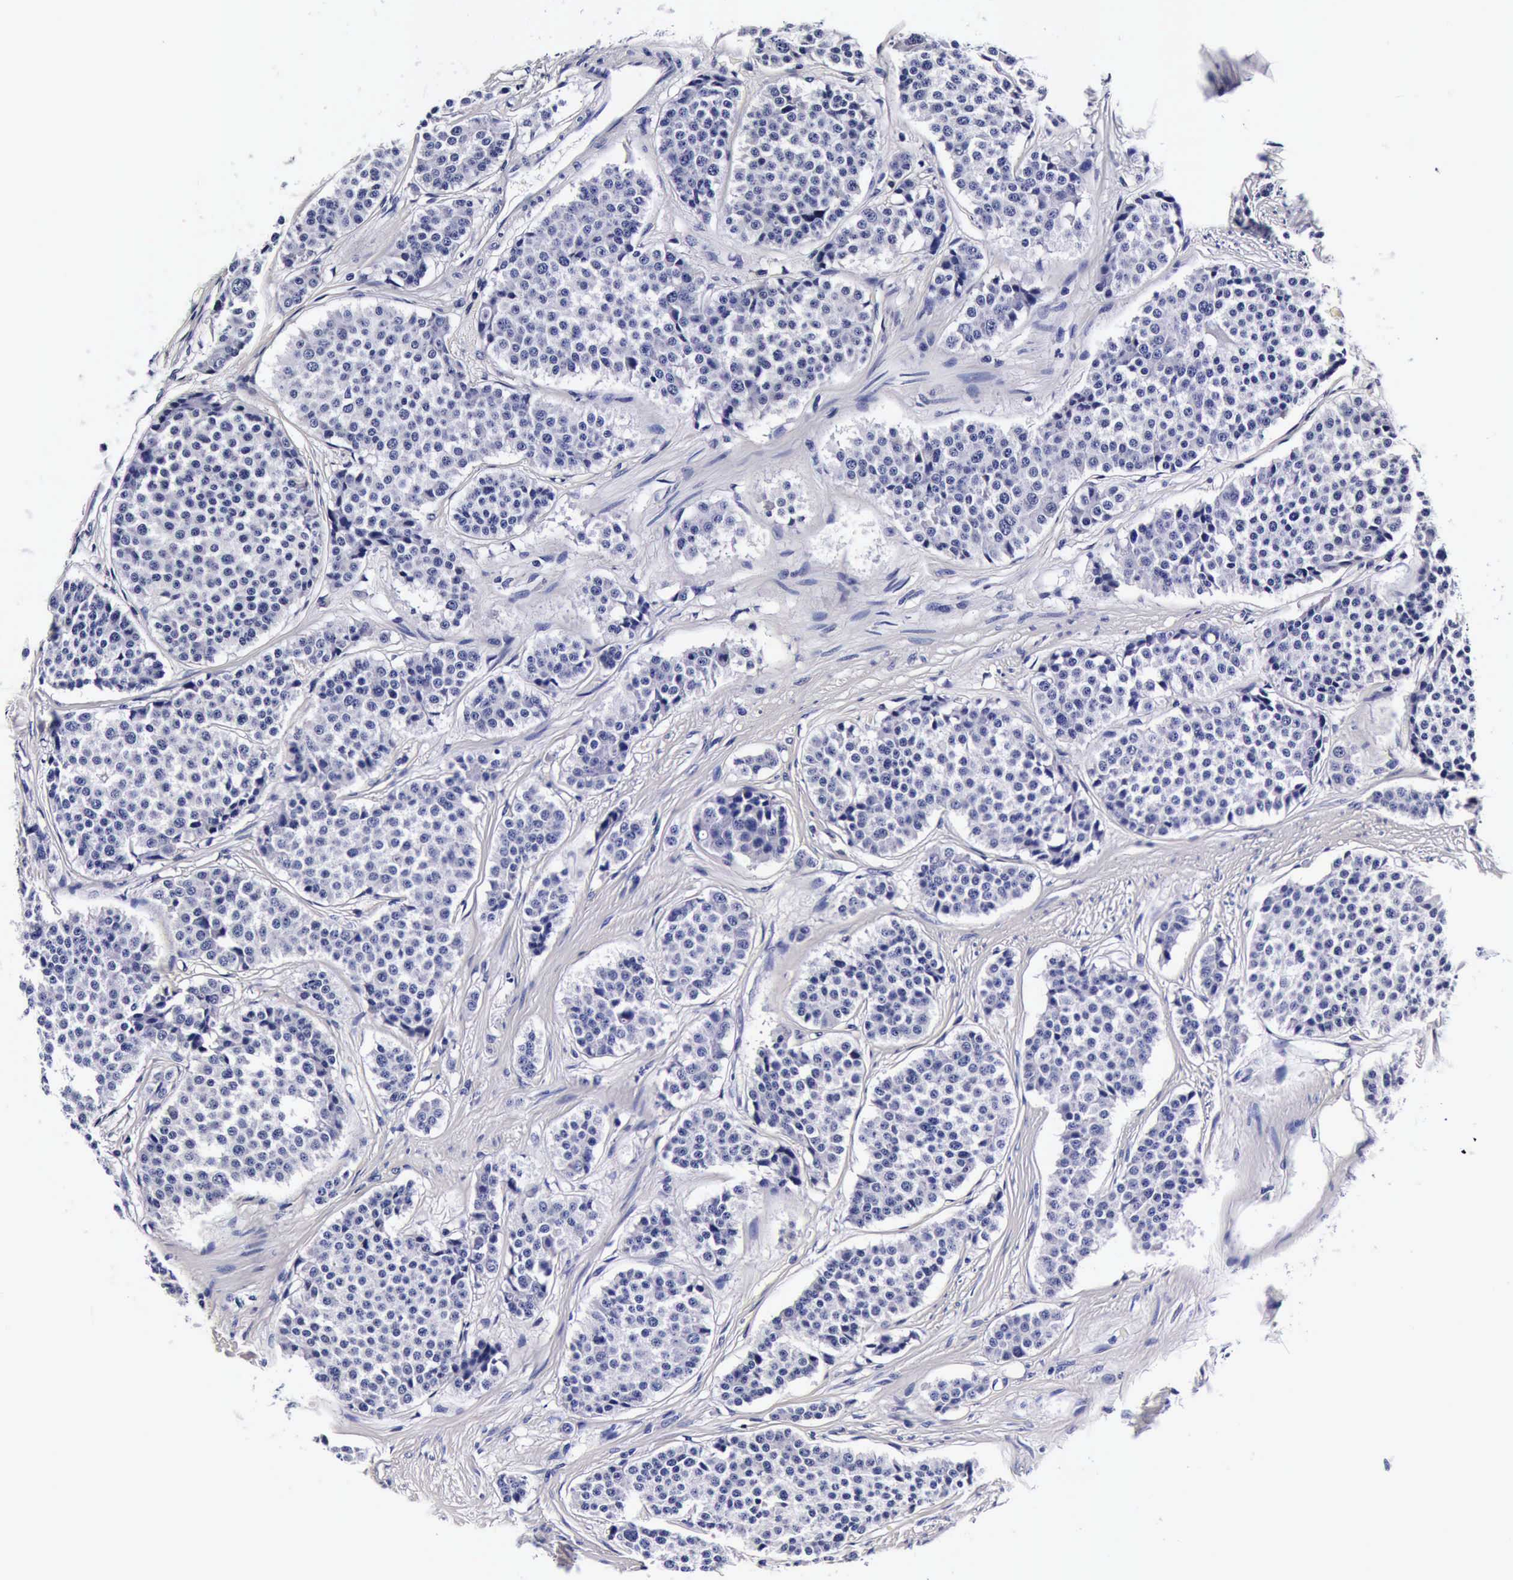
{"staining": {"intensity": "negative", "quantity": "none", "location": "none"}, "tissue": "carcinoid", "cell_type": "Tumor cells", "image_type": "cancer", "snomed": [{"axis": "morphology", "description": "Carcinoid, malignant, NOS"}, {"axis": "topography", "description": "Small intestine"}], "caption": "A photomicrograph of human carcinoid is negative for staining in tumor cells. The staining was performed using DAB (3,3'-diaminobenzidine) to visualize the protein expression in brown, while the nuclei were stained in blue with hematoxylin (Magnification: 20x).", "gene": "IAPP", "patient": {"sex": "male", "age": 60}}